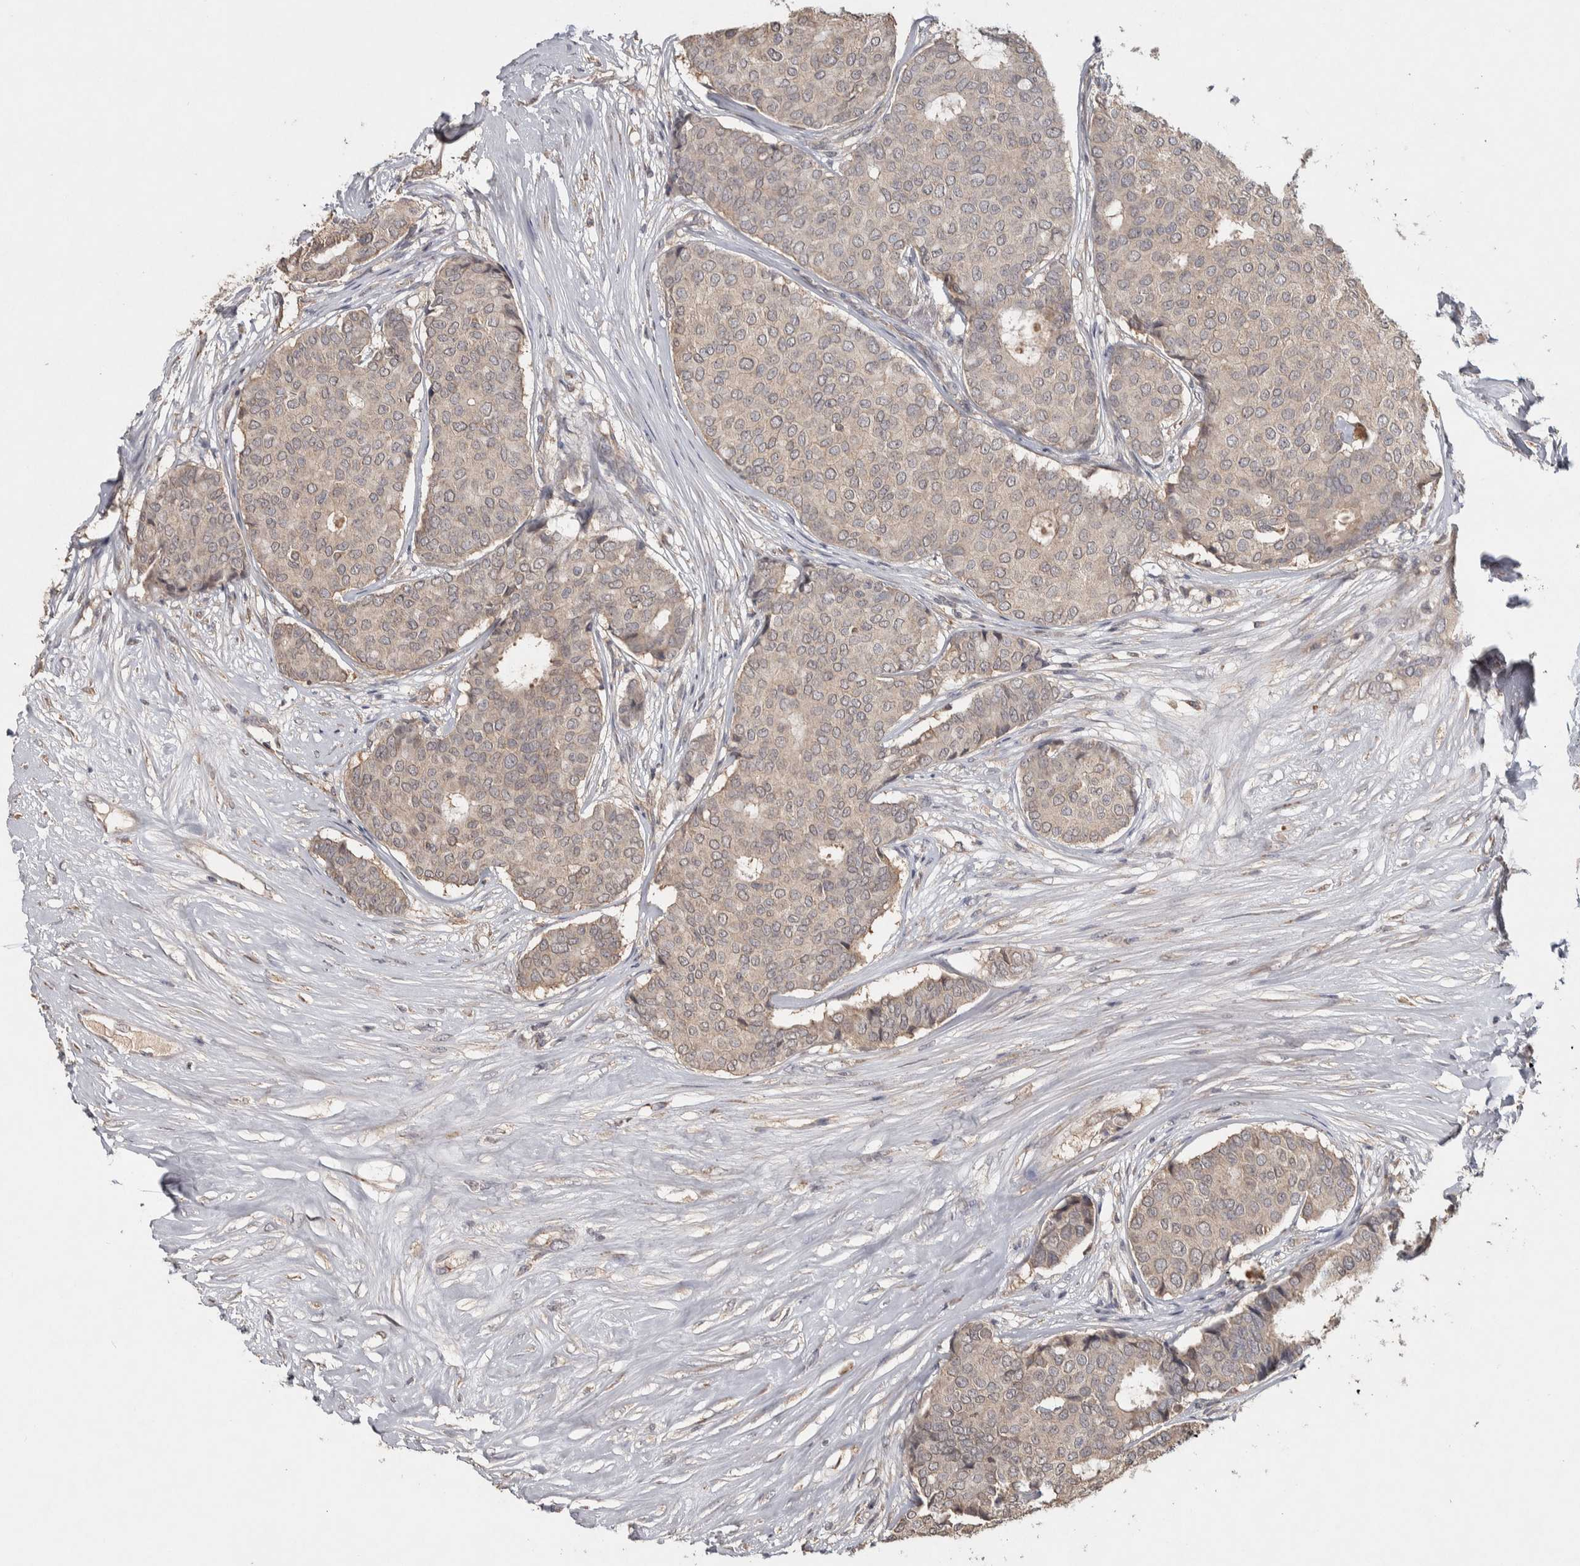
{"staining": {"intensity": "weak", "quantity": "<25%", "location": "cytoplasmic/membranous"}, "tissue": "breast cancer", "cell_type": "Tumor cells", "image_type": "cancer", "snomed": [{"axis": "morphology", "description": "Duct carcinoma"}, {"axis": "topography", "description": "Breast"}], "caption": "The micrograph exhibits no significant expression in tumor cells of breast cancer (intraductal carcinoma).", "gene": "EIF3H", "patient": {"sex": "female", "age": 75}}